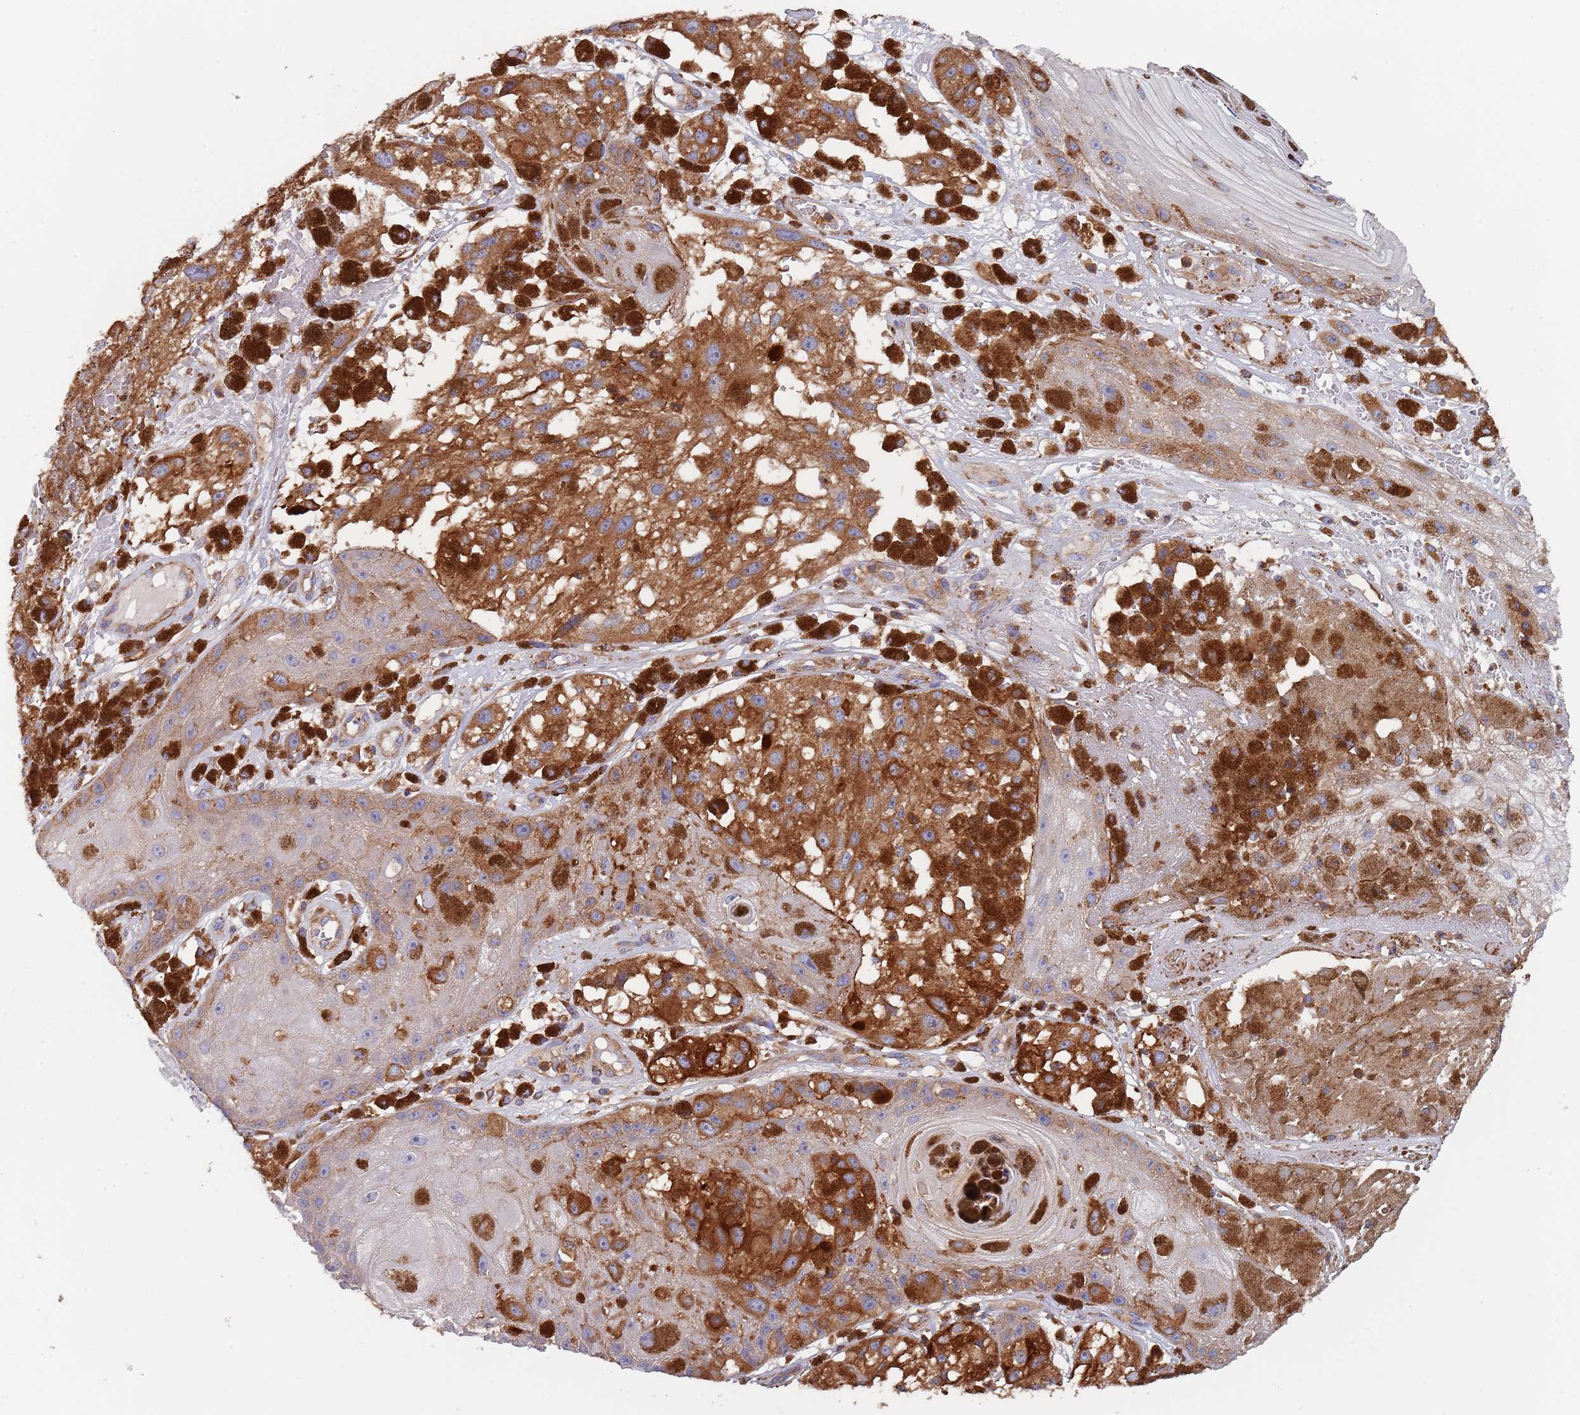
{"staining": {"intensity": "moderate", "quantity": ">75%", "location": "cytoplasmic/membranous"}, "tissue": "melanoma", "cell_type": "Tumor cells", "image_type": "cancer", "snomed": [{"axis": "morphology", "description": "Malignant melanoma, NOS"}, {"axis": "topography", "description": "Skin"}], "caption": "Melanoma stained with IHC reveals moderate cytoplasmic/membranous positivity in about >75% of tumor cells.", "gene": "DCUN1D3", "patient": {"sex": "male", "age": 88}}